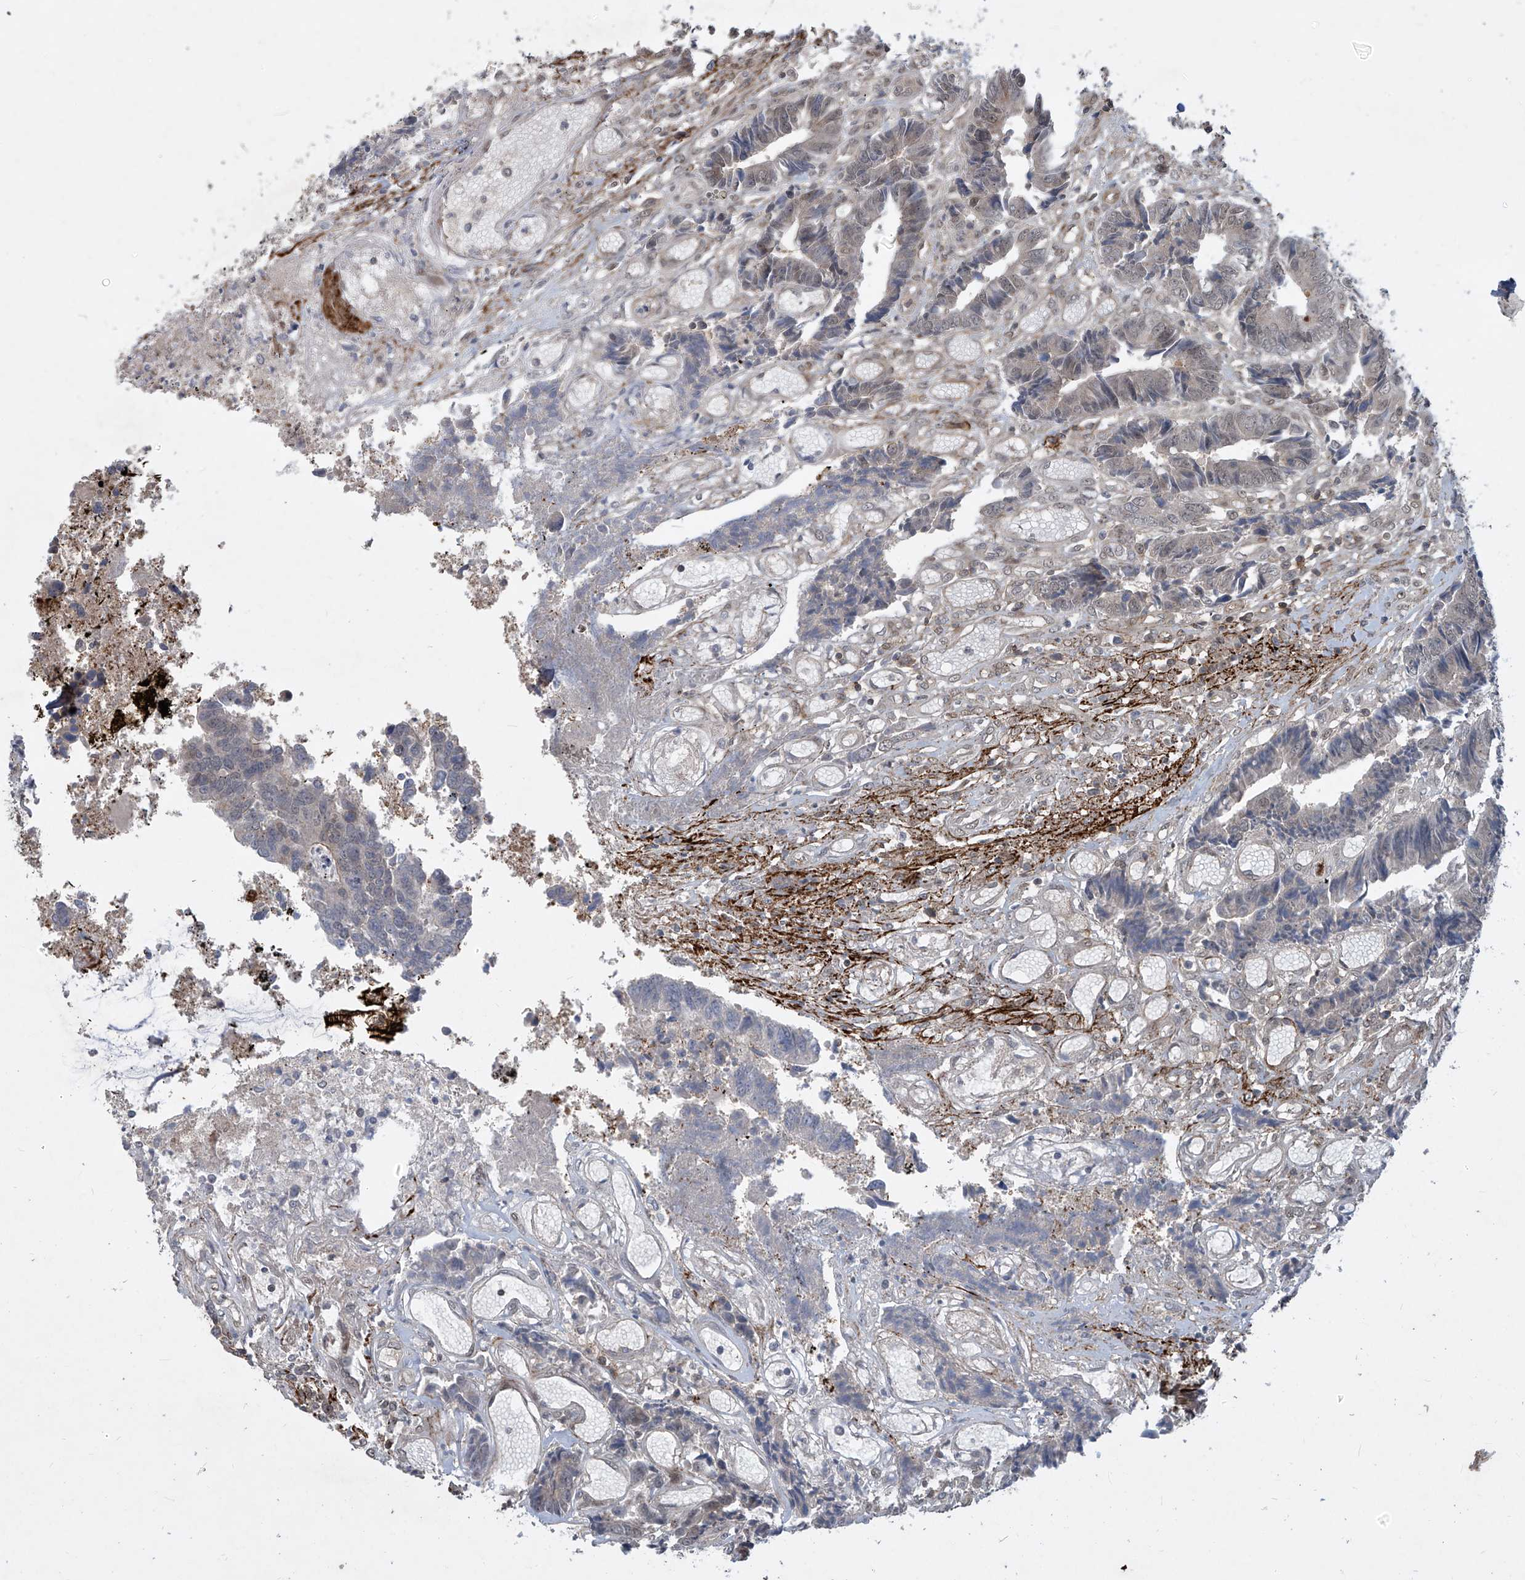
{"staining": {"intensity": "weak", "quantity": "<25%", "location": "nuclear"}, "tissue": "colorectal cancer", "cell_type": "Tumor cells", "image_type": "cancer", "snomed": [{"axis": "morphology", "description": "Adenocarcinoma, NOS"}, {"axis": "topography", "description": "Rectum"}], "caption": "DAB (3,3'-diaminobenzidine) immunohistochemical staining of adenocarcinoma (colorectal) exhibits no significant expression in tumor cells.", "gene": "LAGE3", "patient": {"sex": "male", "age": 84}}